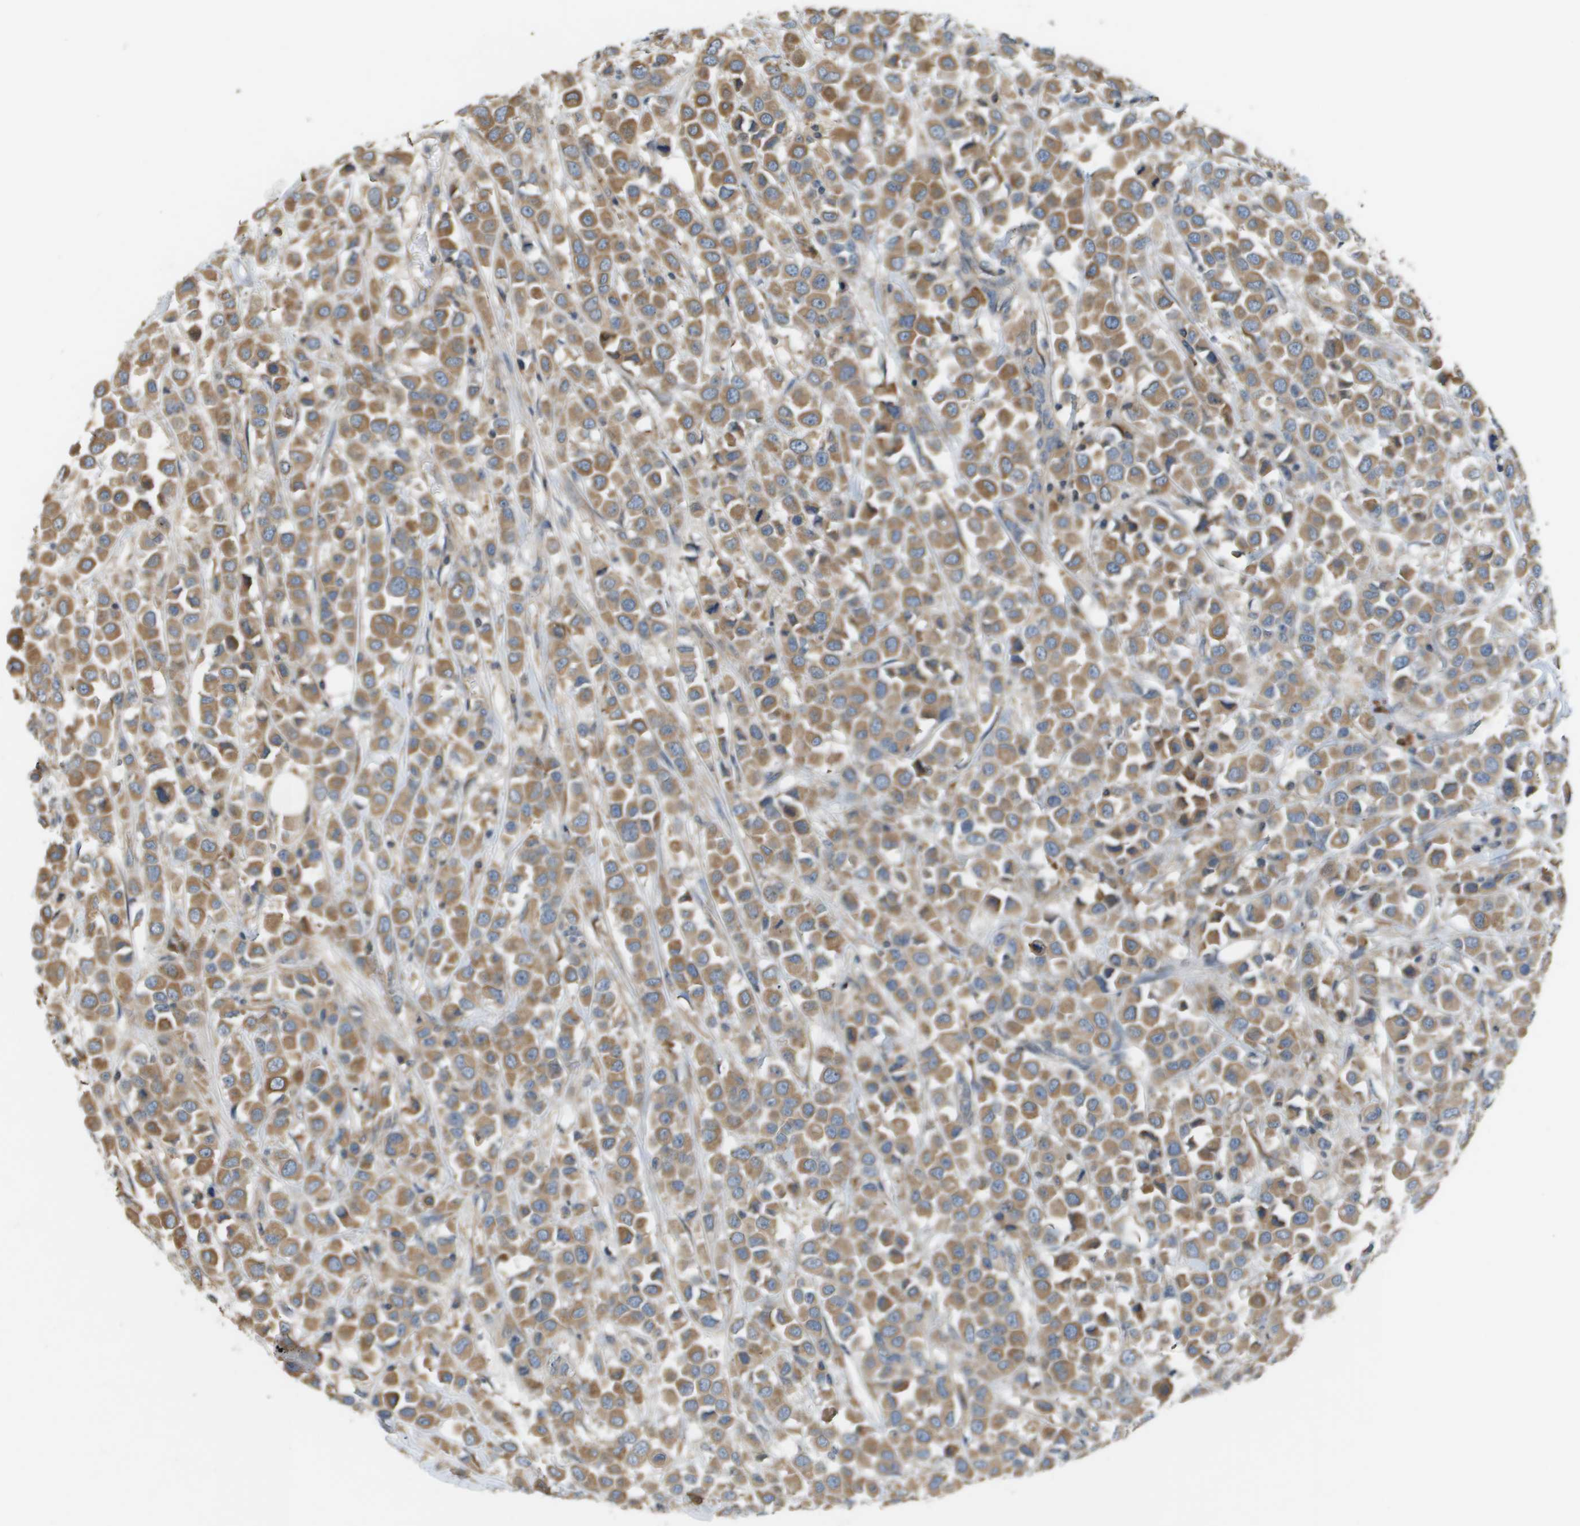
{"staining": {"intensity": "moderate", "quantity": ">75%", "location": "cytoplasmic/membranous"}, "tissue": "breast cancer", "cell_type": "Tumor cells", "image_type": "cancer", "snomed": [{"axis": "morphology", "description": "Duct carcinoma"}, {"axis": "topography", "description": "Breast"}], "caption": "Breast cancer (infiltrating ductal carcinoma) was stained to show a protein in brown. There is medium levels of moderate cytoplasmic/membranous expression in about >75% of tumor cells. The protein of interest is stained brown, and the nuclei are stained in blue (DAB (3,3'-diaminobenzidine) IHC with brightfield microscopy, high magnification).", "gene": "SAMSN1", "patient": {"sex": "female", "age": 61}}